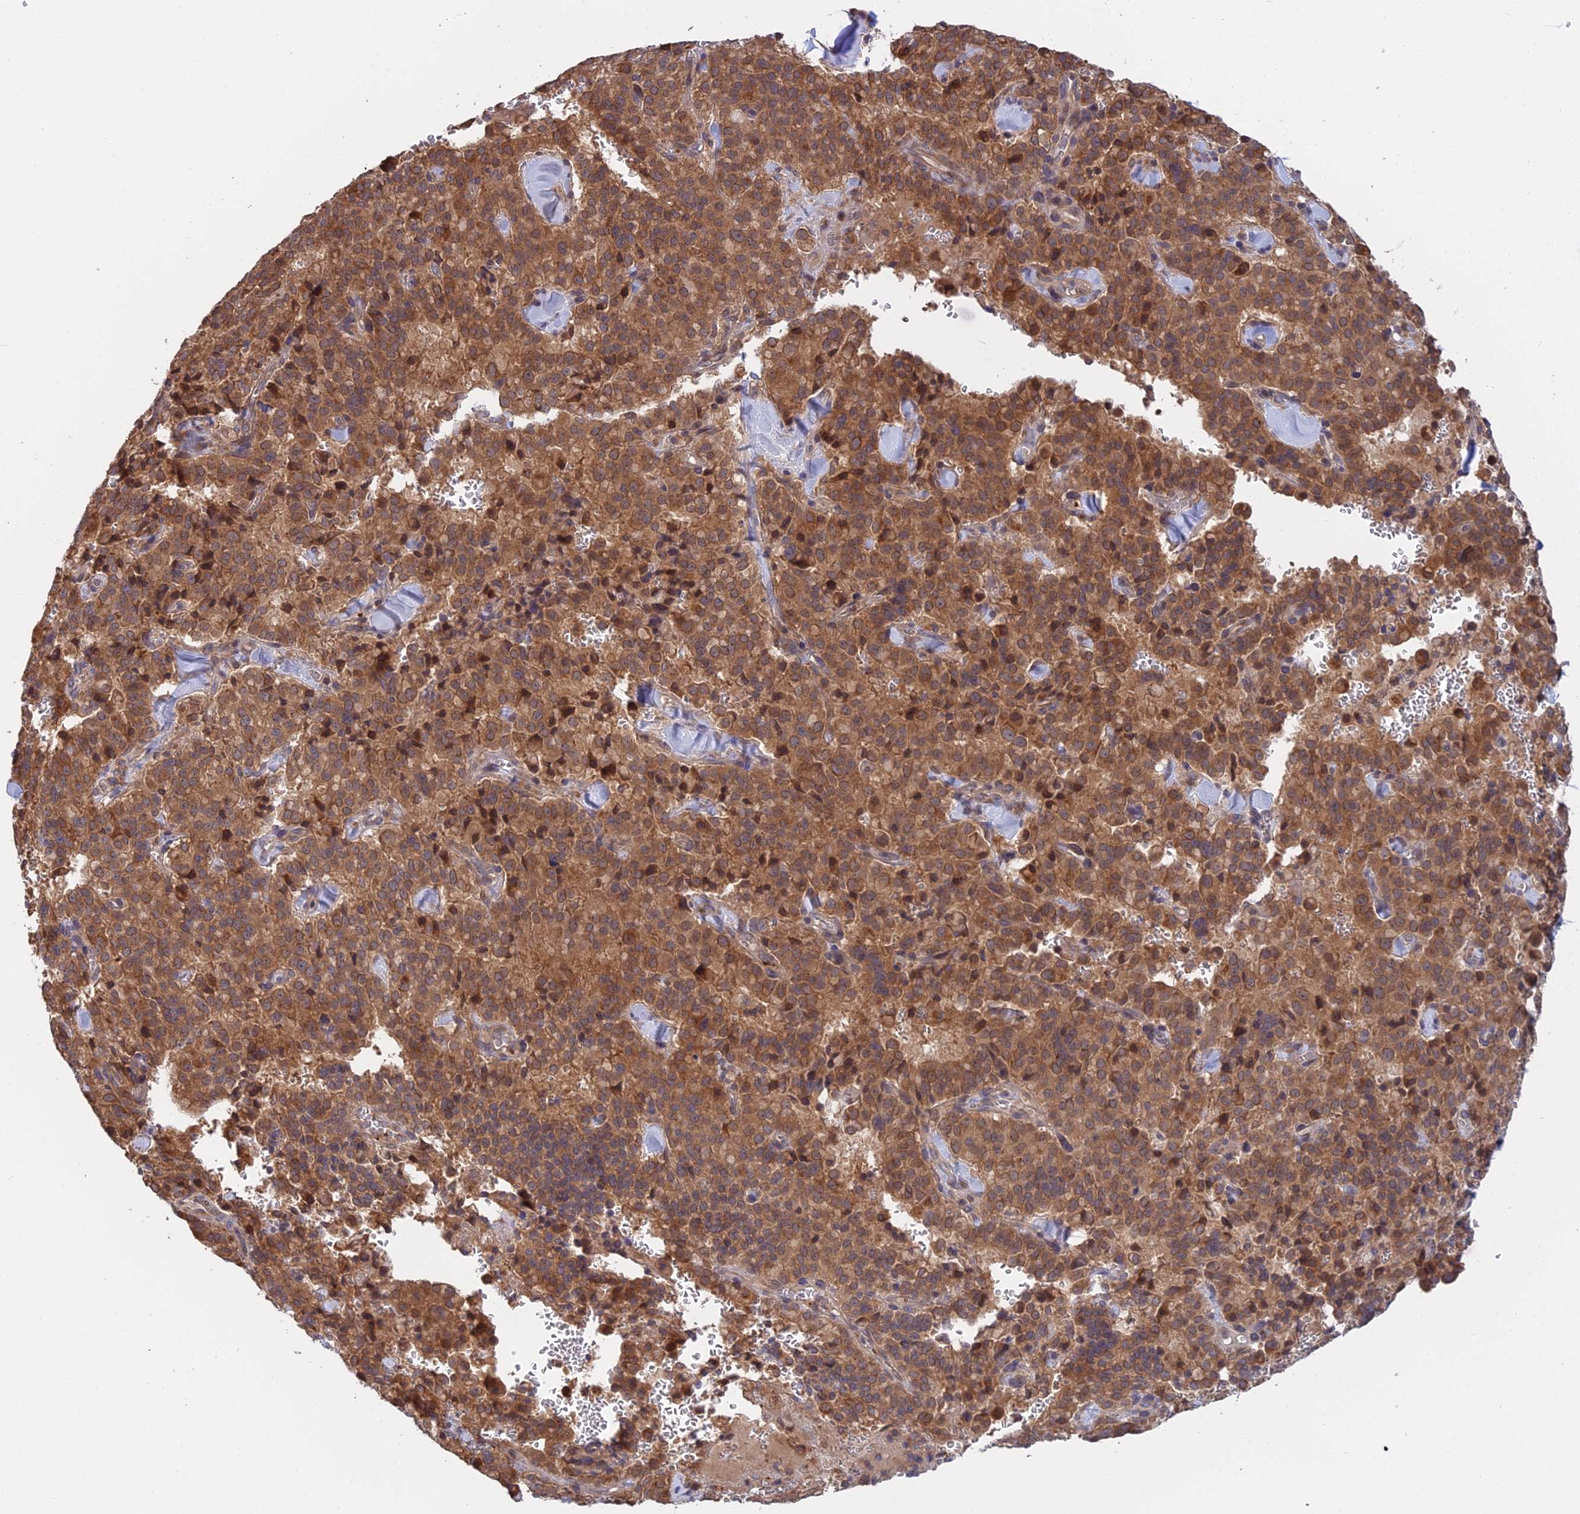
{"staining": {"intensity": "strong", "quantity": ">75%", "location": "cytoplasmic/membranous"}, "tissue": "pancreatic cancer", "cell_type": "Tumor cells", "image_type": "cancer", "snomed": [{"axis": "morphology", "description": "Adenocarcinoma, NOS"}, {"axis": "topography", "description": "Pancreas"}], "caption": "Strong cytoplasmic/membranous protein positivity is appreciated in approximately >75% of tumor cells in pancreatic cancer (adenocarcinoma).", "gene": "IL21R", "patient": {"sex": "male", "age": 65}}